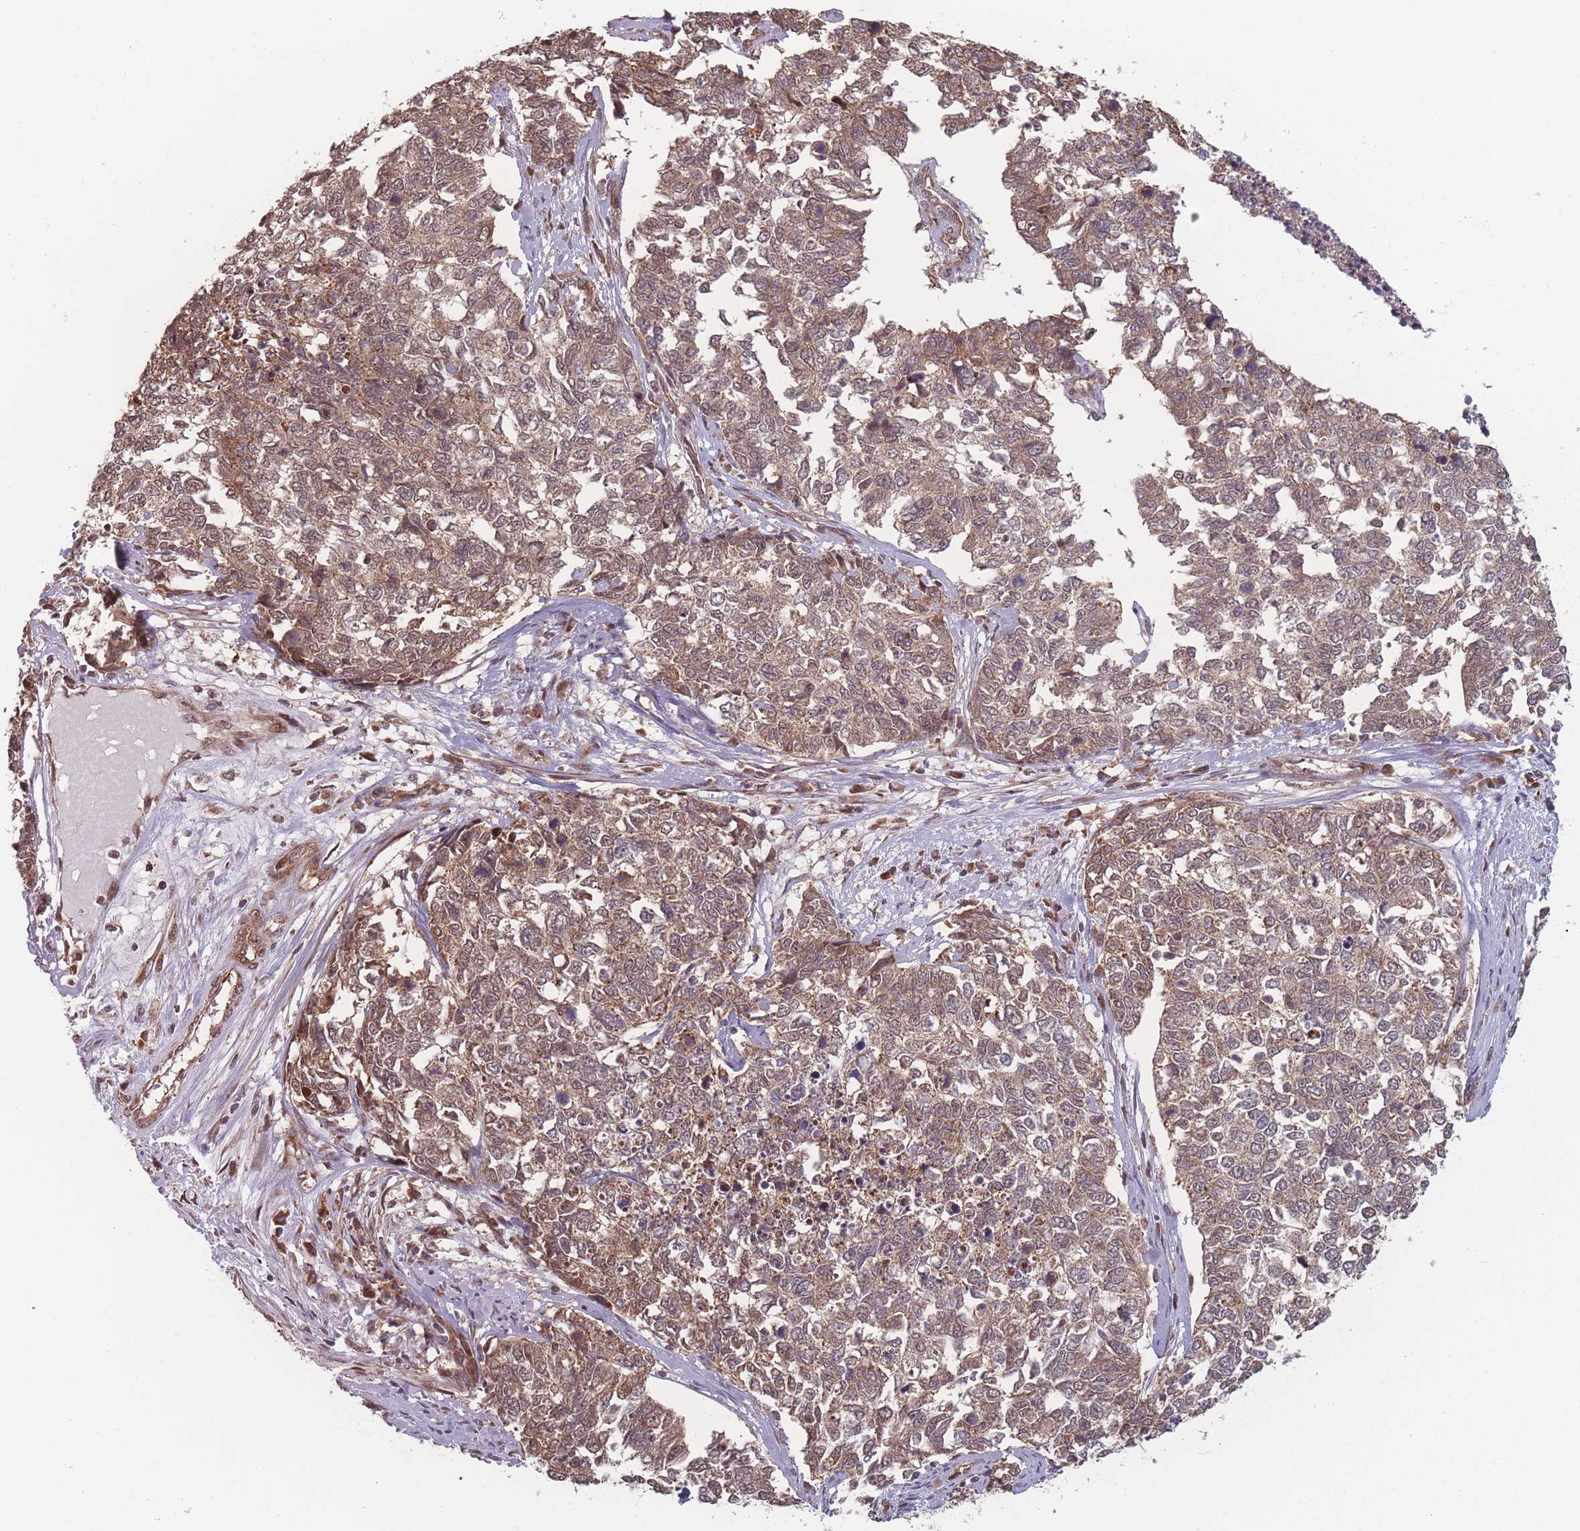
{"staining": {"intensity": "moderate", "quantity": ">75%", "location": "cytoplasmic/membranous"}, "tissue": "cervical cancer", "cell_type": "Tumor cells", "image_type": "cancer", "snomed": [{"axis": "morphology", "description": "Squamous cell carcinoma, NOS"}, {"axis": "topography", "description": "Cervix"}], "caption": "Brown immunohistochemical staining in cervical cancer (squamous cell carcinoma) reveals moderate cytoplasmic/membranous positivity in about >75% of tumor cells.", "gene": "RPS18", "patient": {"sex": "female", "age": 63}}